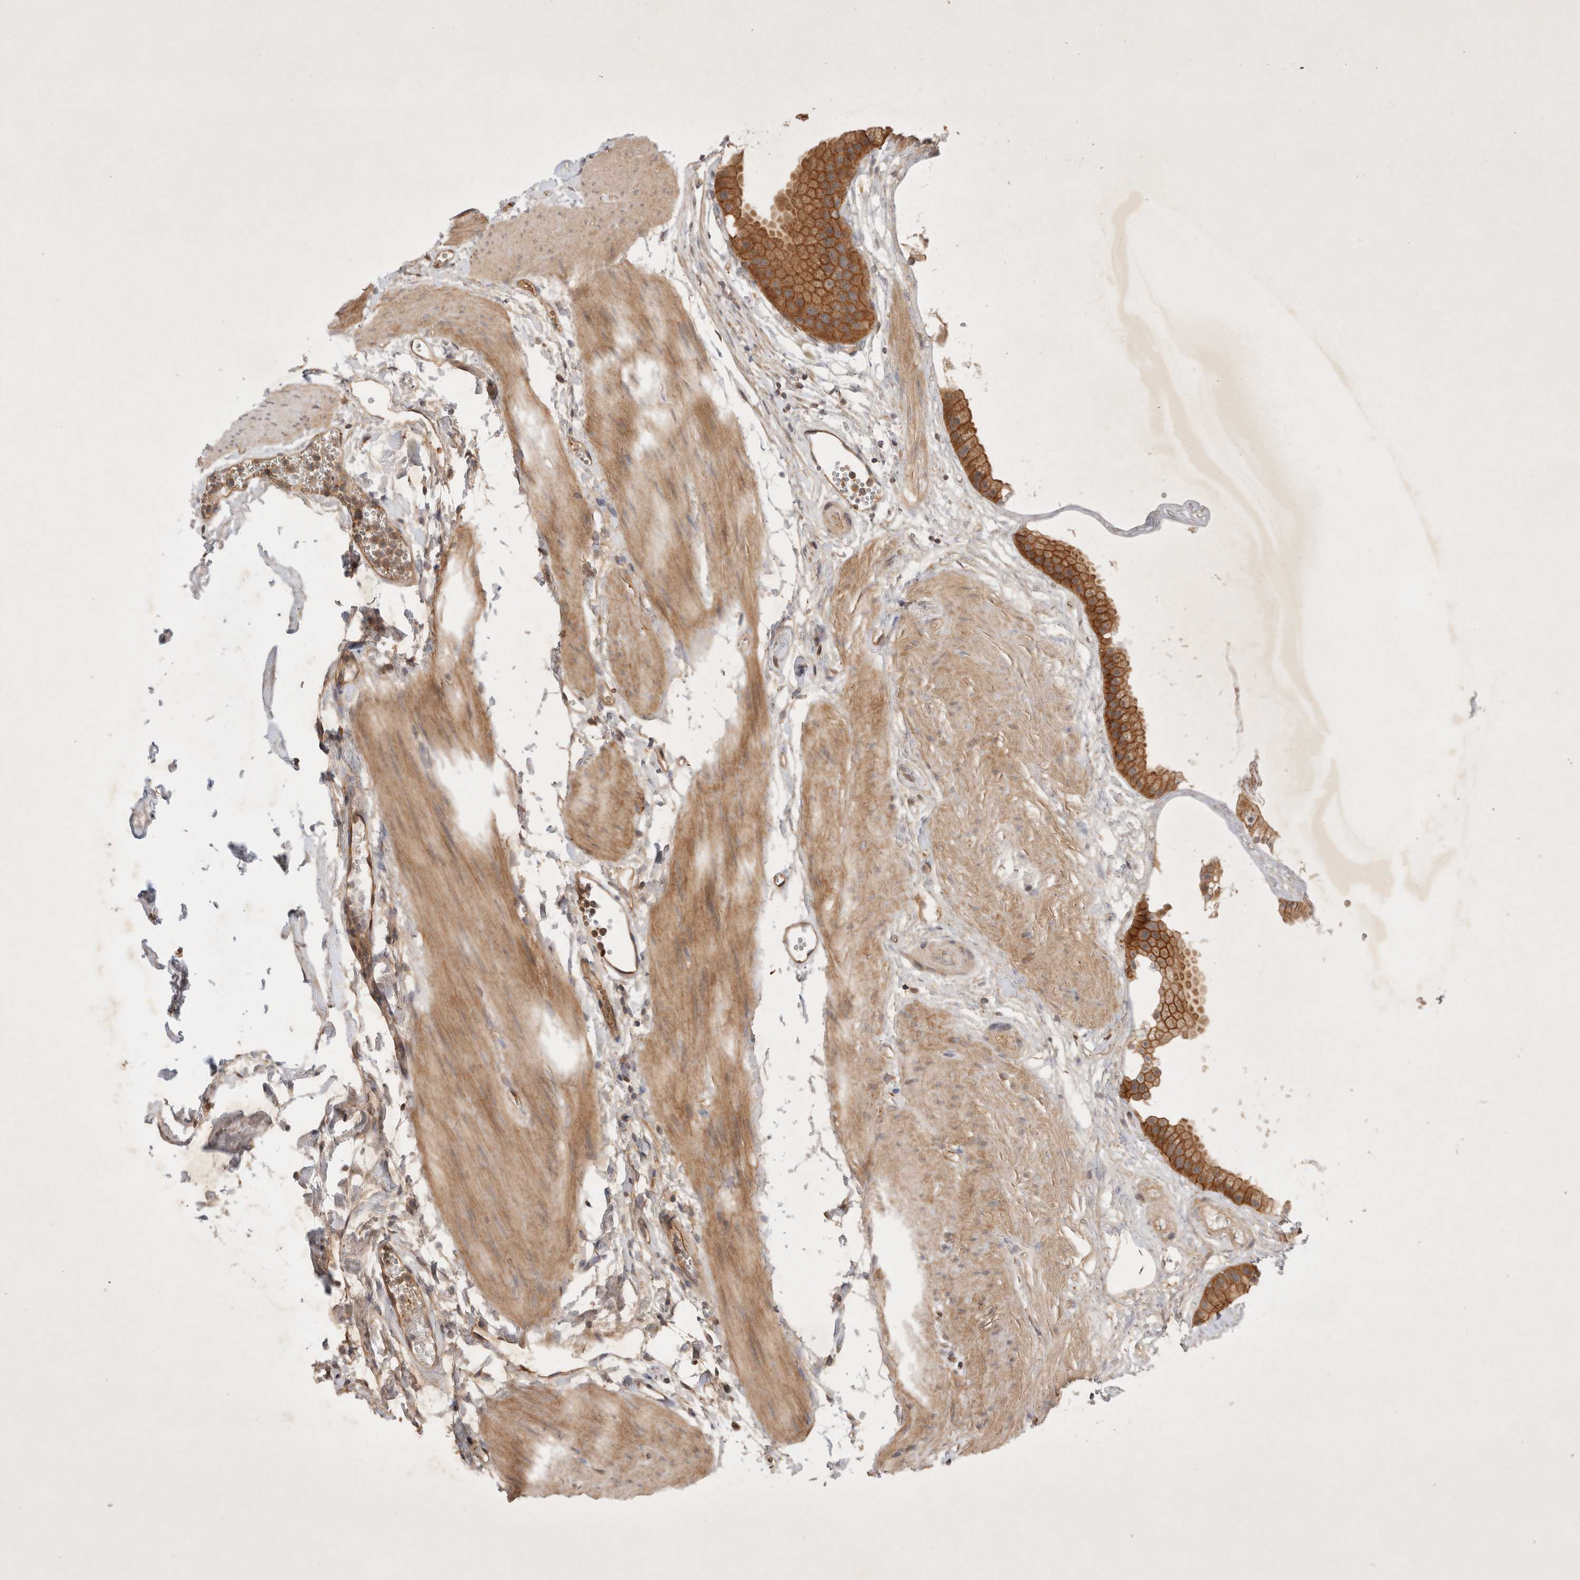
{"staining": {"intensity": "moderate", "quantity": ">75%", "location": "cytoplasmic/membranous"}, "tissue": "gallbladder", "cell_type": "Glandular cells", "image_type": "normal", "snomed": [{"axis": "morphology", "description": "Normal tissue, NOS"}, {"axis": "topography", "description": "Gallbladder"}], "caption": "Gallbladder stained for a protein (brown) reveals moderate cytoplasmic/membranous positive expression in about >75% of glandular cells.", "gene": "YES1", "patient": {"sex": "female", "age": 64}}